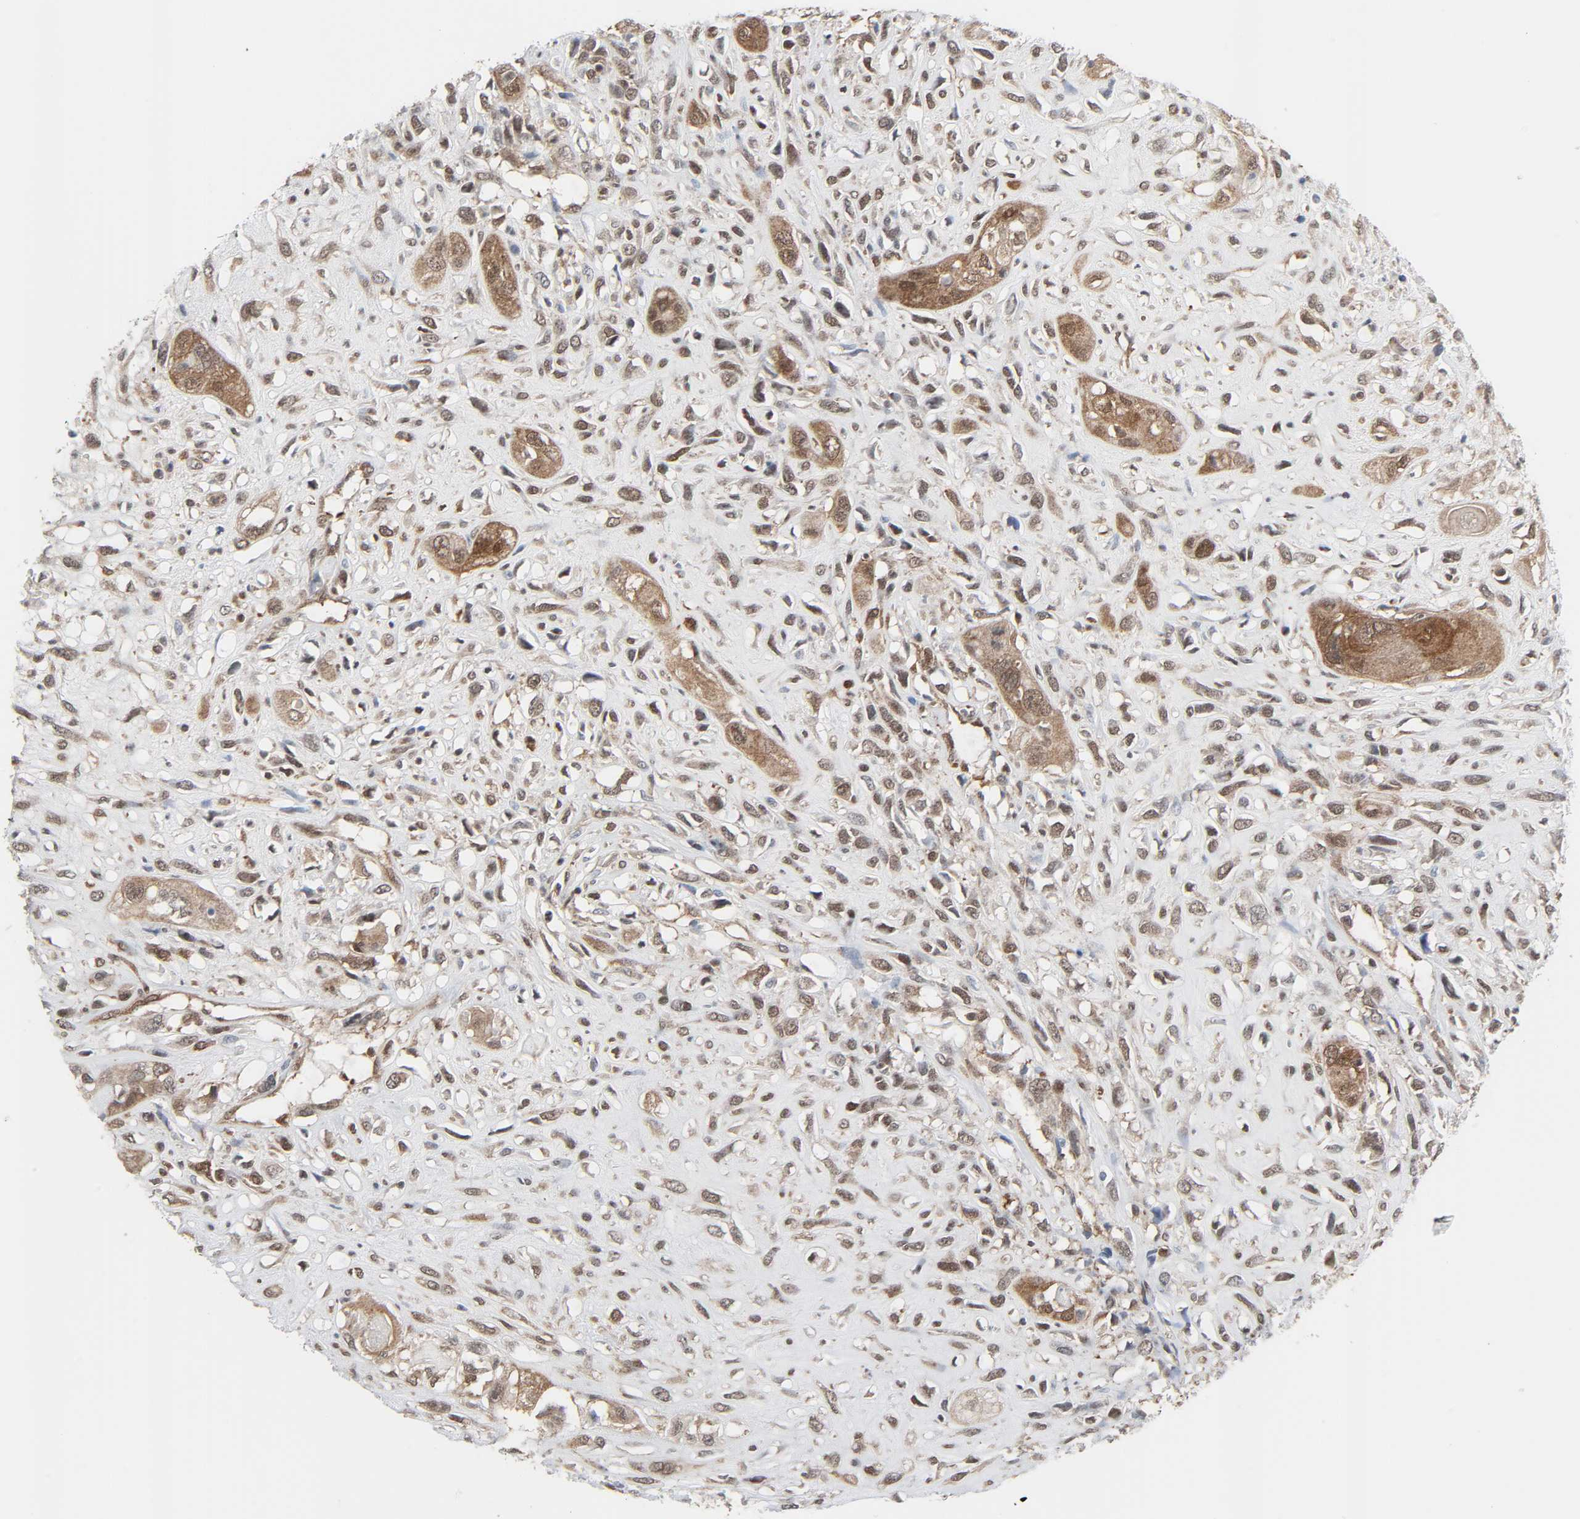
{"staining": {"intensity": "moderate", "quantity": ">75%", "location": "cytoplasmic/membranous,nuclear"}, "tissue": "head and neck cancer", "cell_type": "Tumor cells", "image_type": "cancer", "snomed": [{"axis": "morphology", "description": "Necrosis, NOS"}, {"axis": "morphology", "description": "Neoplasm, malignant, NOS"}, {"axis": "topography", "description": "Salivary gland"}, {"axis": "topography", "description": "Head-Neck"}], "caption": "Protein analysis of head and neck malignant neoplasm tissue exhibits moderate cytoplasmic/membranous and nuclear expression in about >75% of tumor cells.", "gene": "GSK3A", "patient": {"sex": "male", "age": 43}}